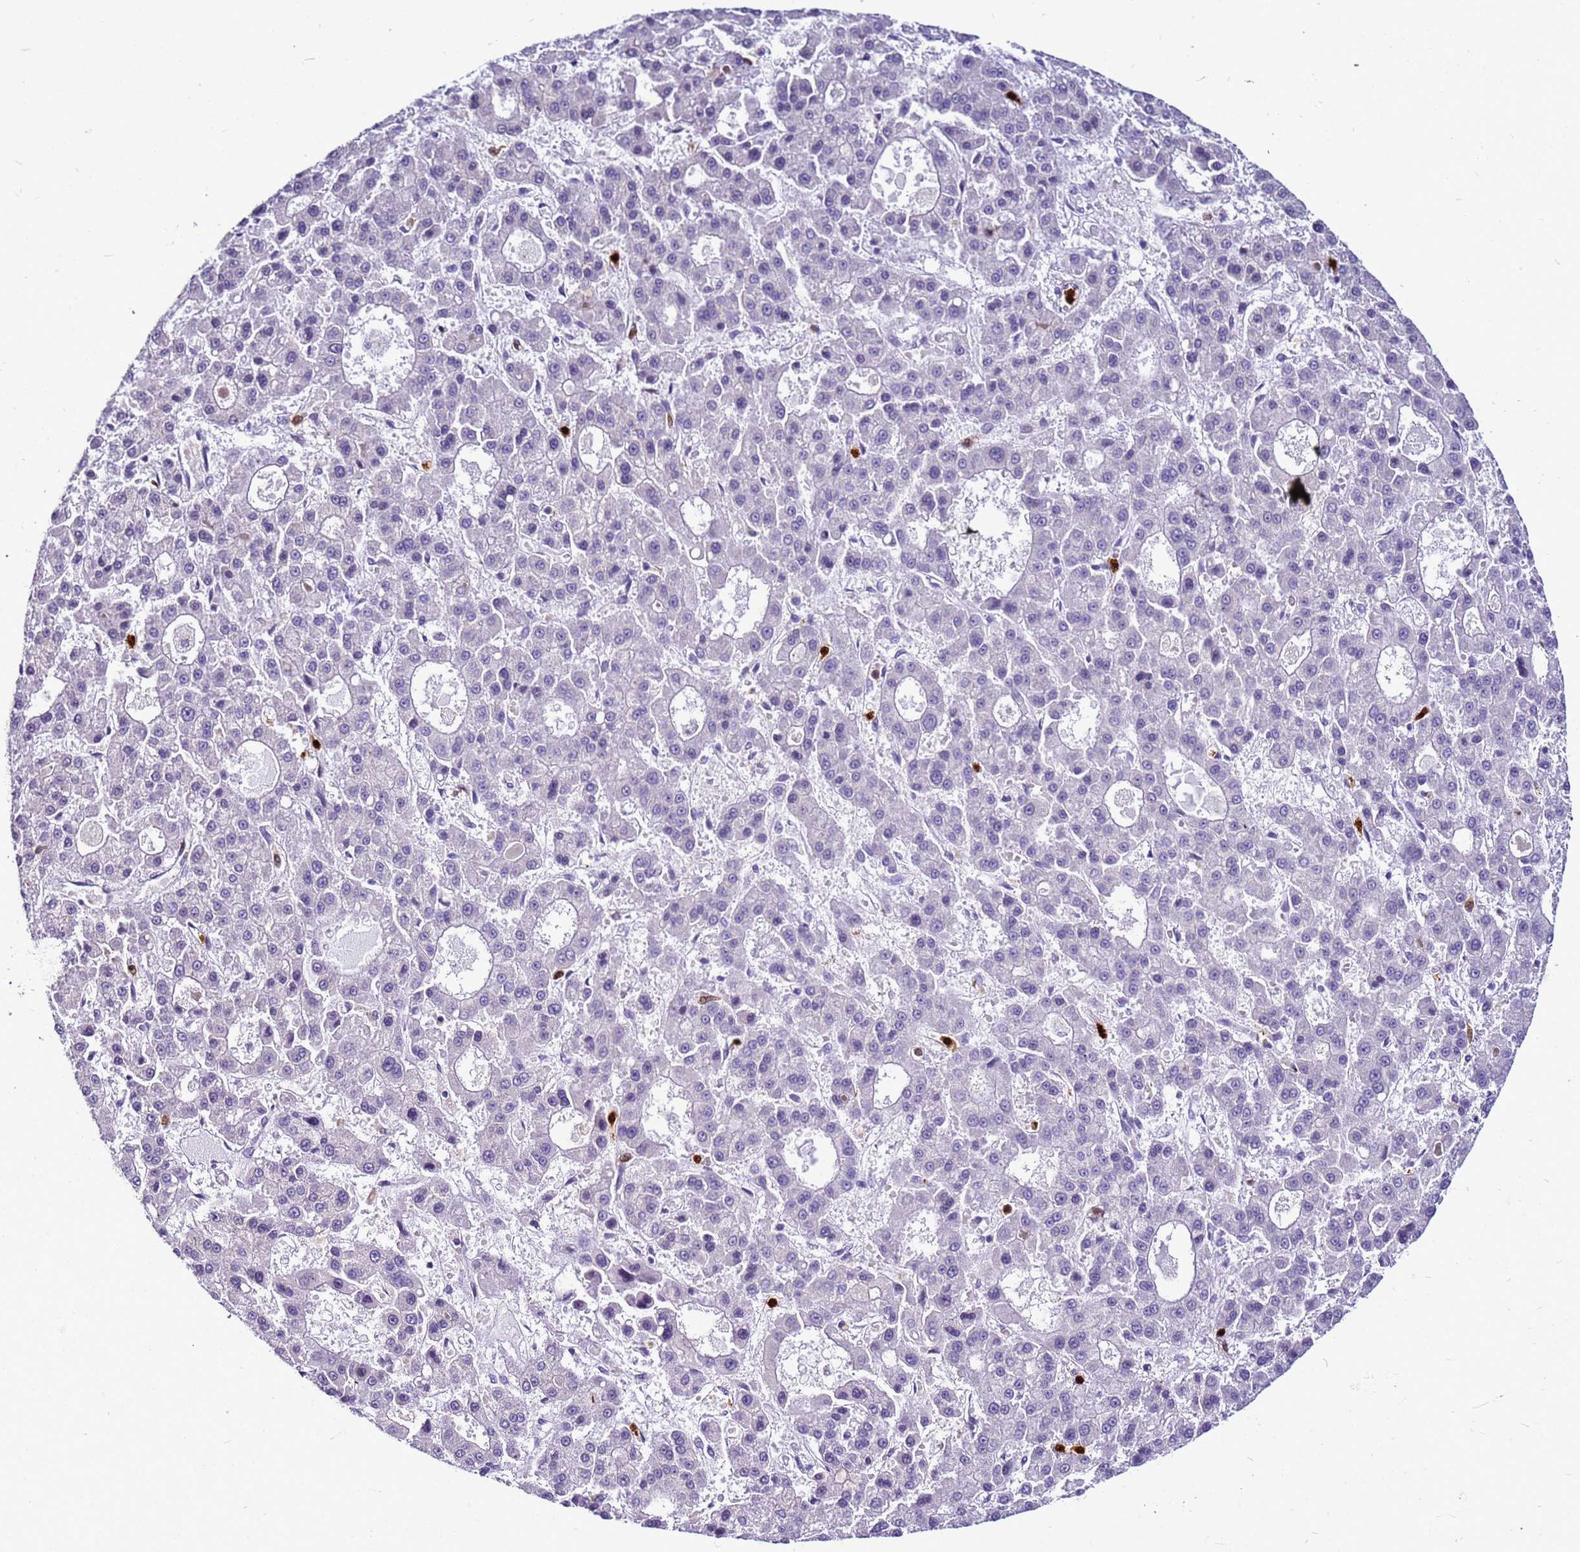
{"staining": {"intensity": "negative", "quantity": "none", "location": "none"}, "tissue": "liver cancer", "cell_type": "Tumor cells", "image_type": "cancer", "snomed": [{"axis": "morphology", "description": "Carcinoma, Hepatocellular, NOS"}, {"axis": "topography", "description": "Liver"}], "caption": "Histopathology image shows no significant protein expression in tumor cells of liver cancer (hepatocellular carcinoma).", "gene": "VPS4B", "patient": {"sex": "male", "age": 70}}